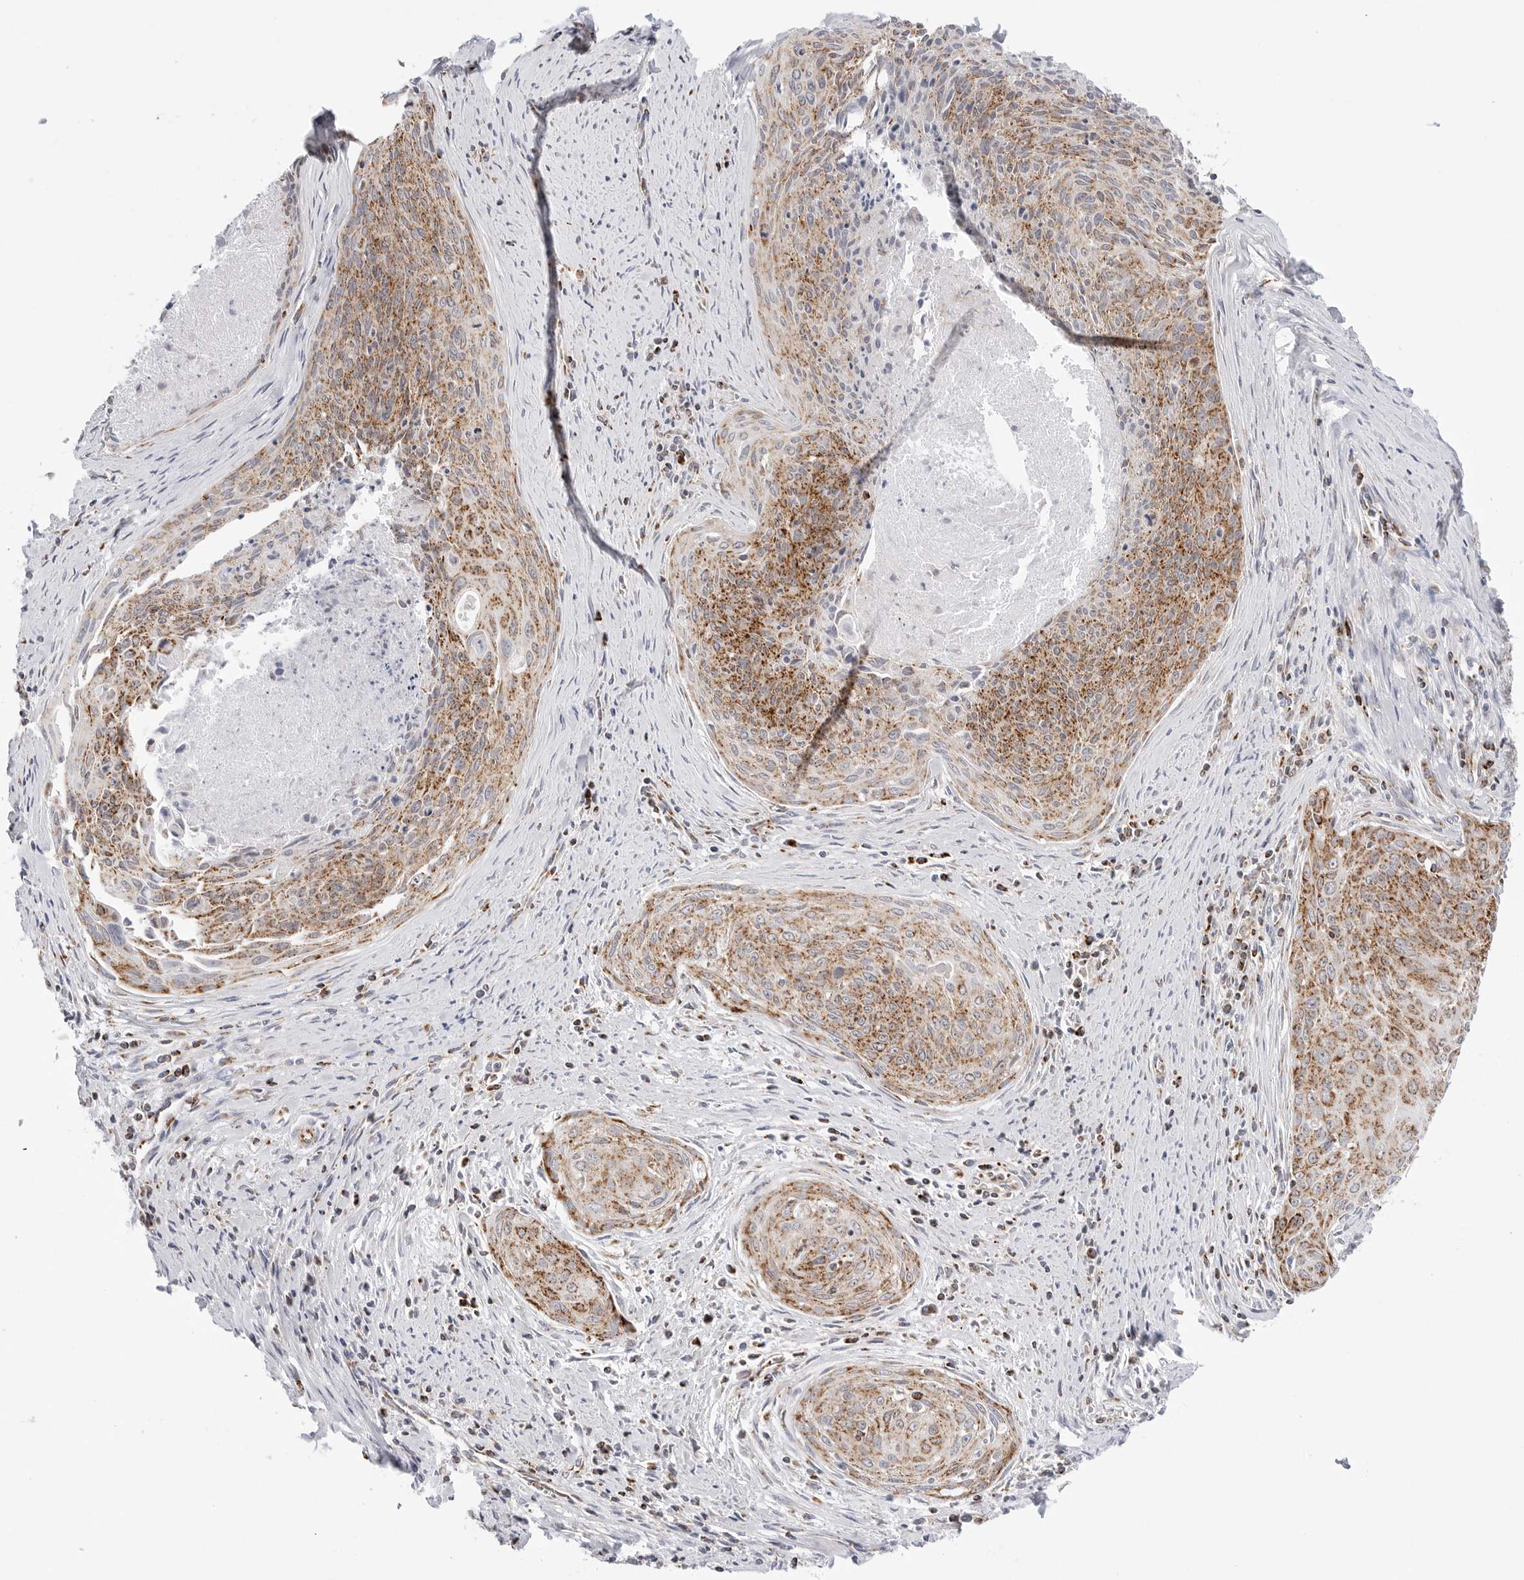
{"staining": {"intensity": "moderate", "quantity": ">75%", "location": "cytoplasmic/membranous"}, "tissue": "cervical cancer", "cell_type": "Tumor cells", "image_type": "cancer", "snomed": [{"axis": "morphology", "description": "Squamous cell carcinoma, NOS"}, {"axis": "topography", "description": "Cervix"}], "caption": "Approximately >75% of tumor cells in cervical cancer (squamous cell carcinoma) reveal moderate cytoplasmic/membranous protein expression as visualized by brown immunohistochemical staining.", "gene": "ATP5IF1", "patient": {"sex": "female", "age": 55}}